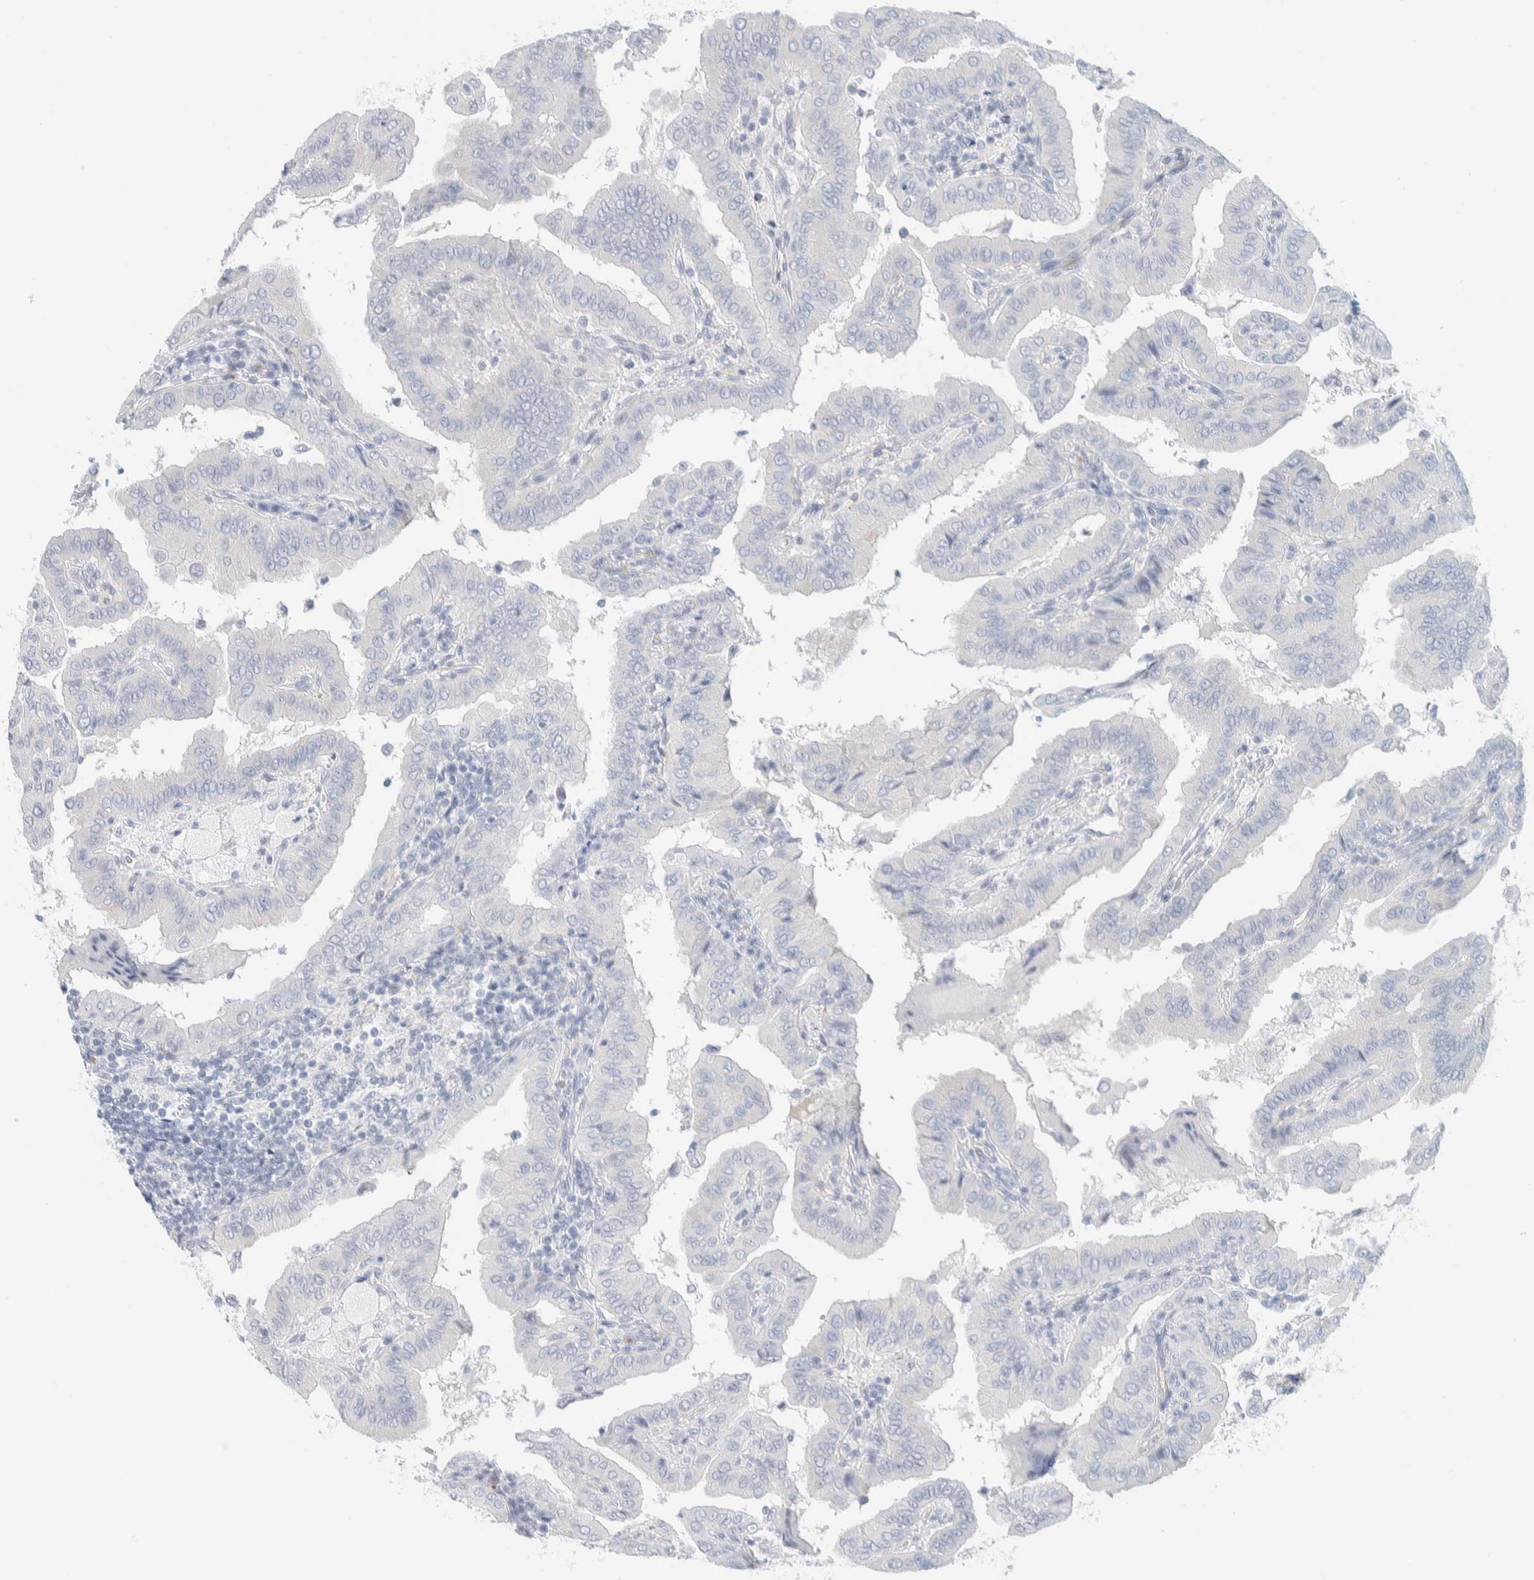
{"staining": {"intensity": "negative", "quantity": "none", "location": "none"}, "tissue": "thyroid cancer", "cell_type": "Tumor cells", "image_type": "cancer", "snomed": [{"axis": "morphology", "description": "Papillary adenocarcinoma, NOS"}, {"axis": "topography", "description": "Thyroid gland"}], "caption": "DAB (3,3'-diaminobenzidine) immunohistochemical staining of human thyroid papillary adenocarcinoma displays no significant staining in tumor cells. Brightfield microscopy of immunohistochemistry (IHC) stained with DAB (brown) and hematoxylin (blue), captured at high magnification.", "gene": "ATCAY", "patient": {"sex": "male", "age": 33}}